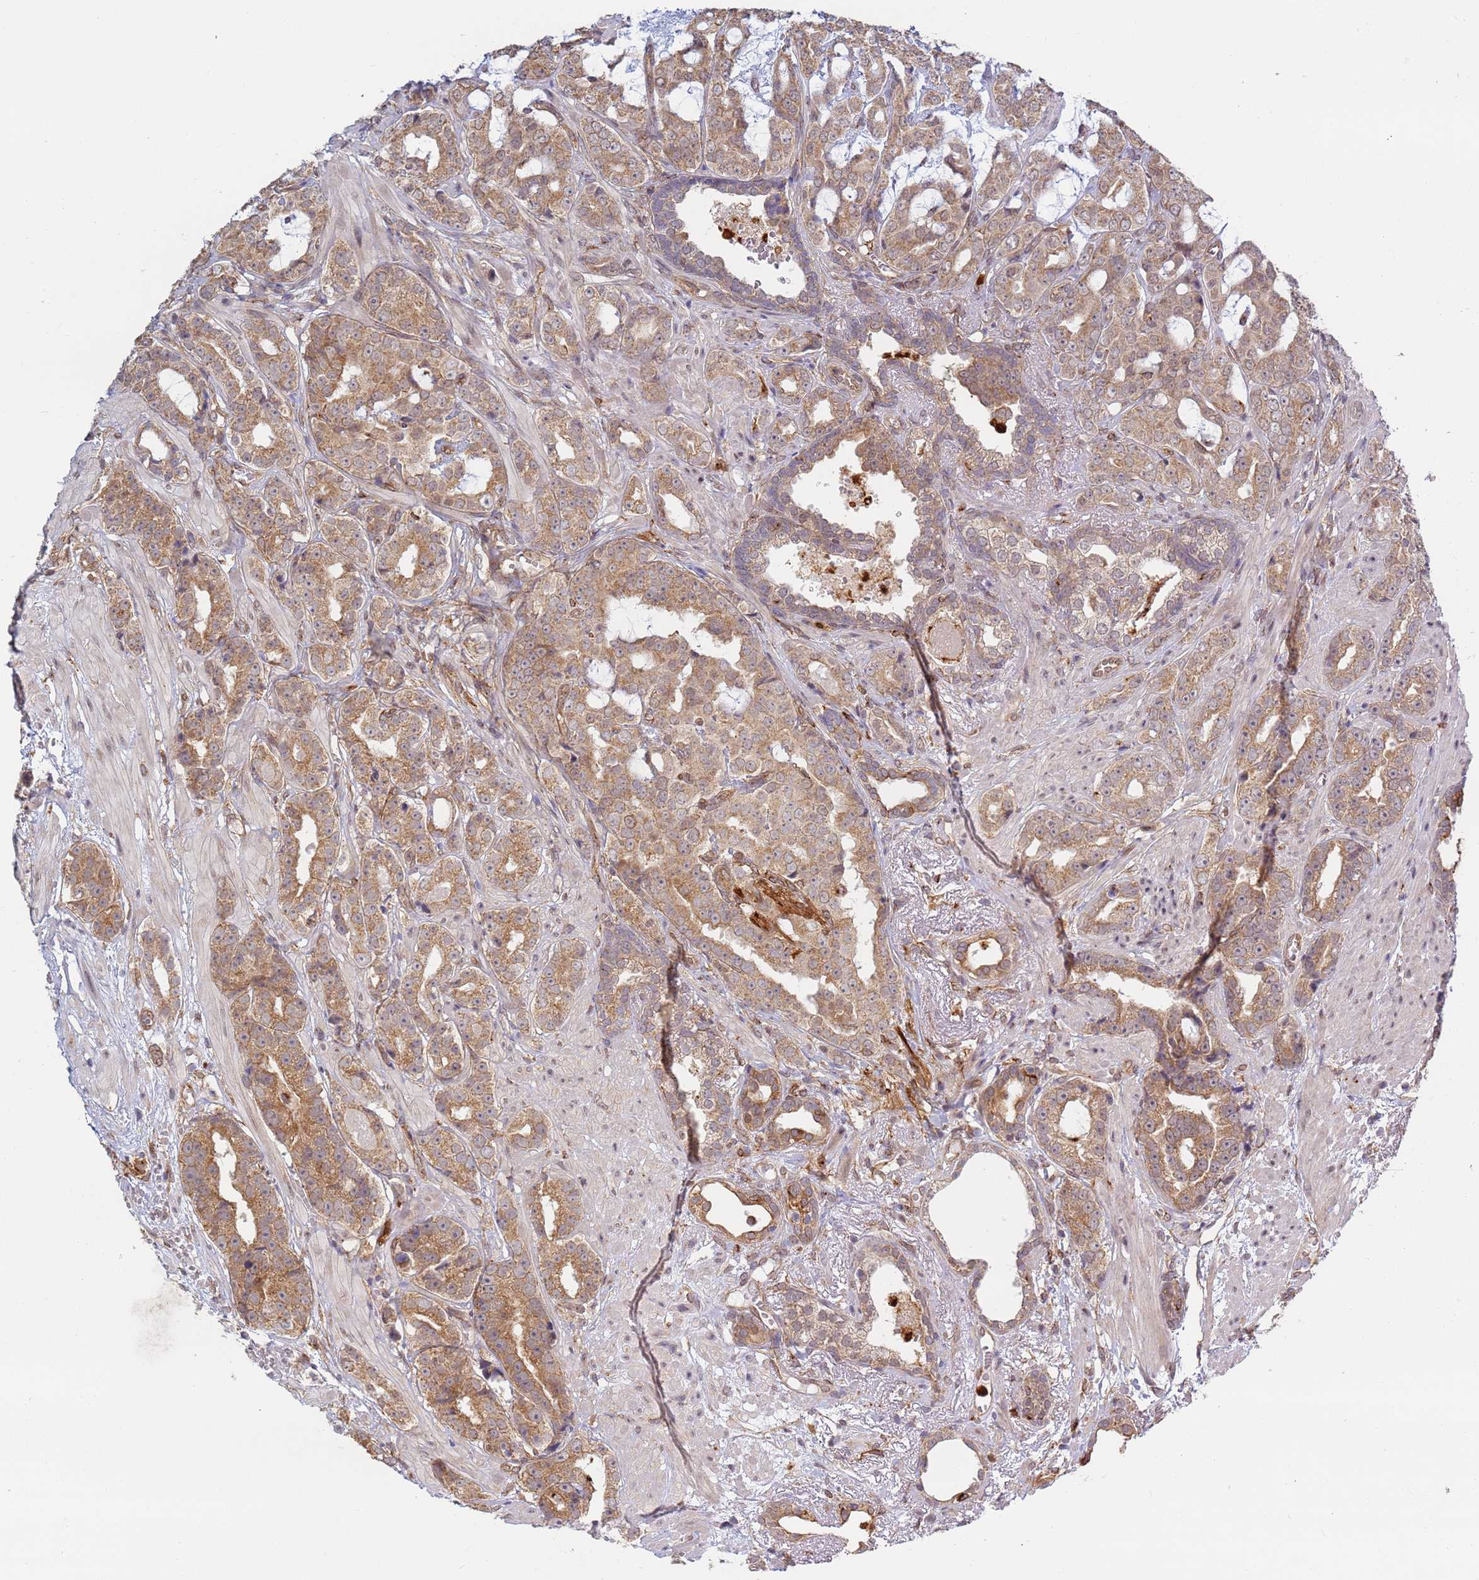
{"staining": {"intensity": "moderate", "quantity": ">75%", "location": "cytoplasmic/membranous,nuclear"}, "tissue": "prostate cancer", "cell_type": "Tumor cells", "image_type": "cancer", "snomed": [{"axis": "morphology", "description": "Adenocarcinoma, High grade"}, {"axis": "topography", "description": "Prostate"}], "caption": "High-magnification brightfield microscopy of prostate cancer (adenocarcinoma (high-grade)) stained with DAB (brown) and counterstained with hematoxylin (blue). tumor cells exhibit moderate cytoplasmic/membranous and nuclear staining is present in about>75% of cells.", "gene": "CEP170", "patient": {"sex": "male", "age": 71}}